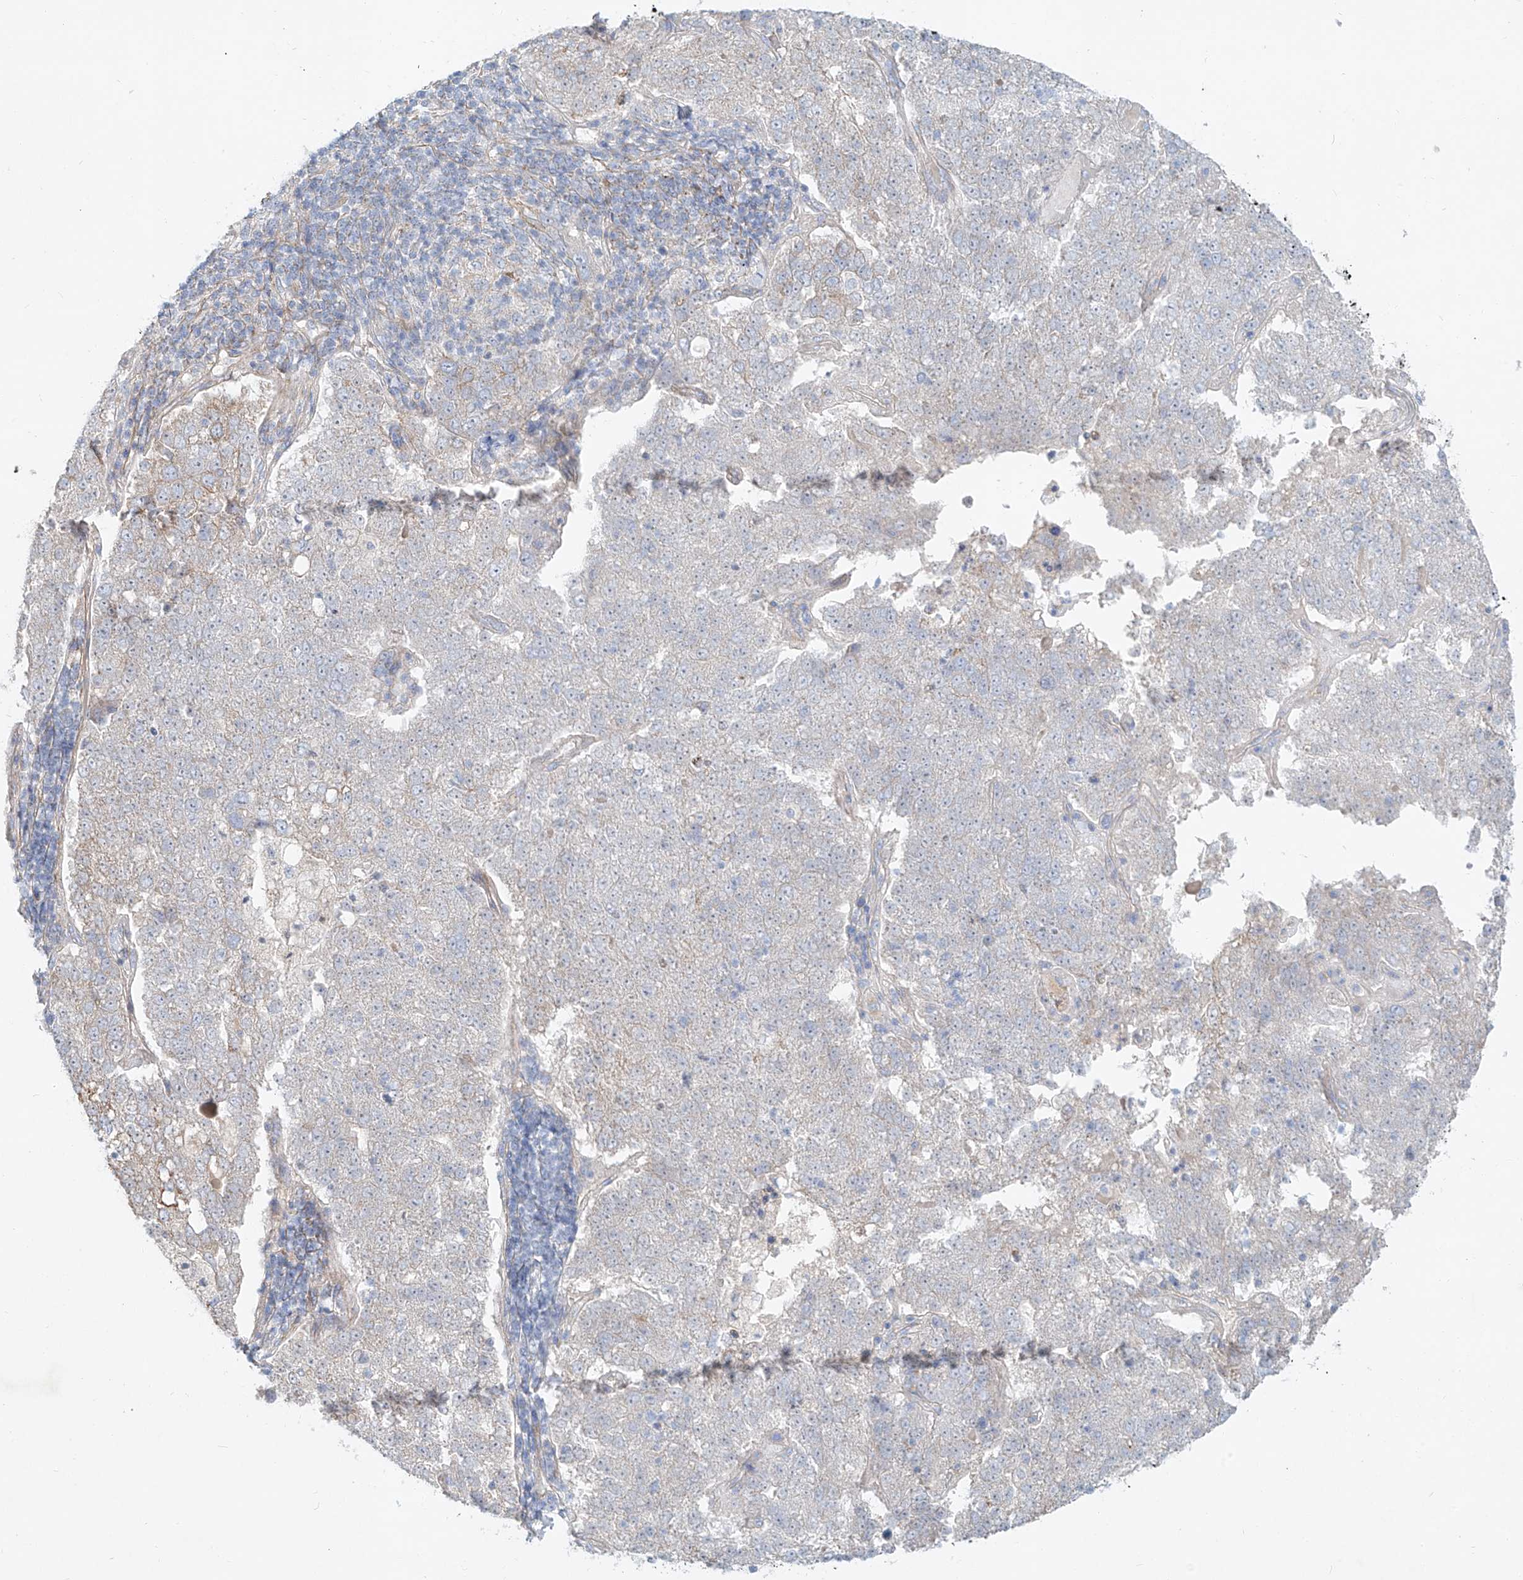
{"staining": {"intensity": "weak", "quantity": "<25%", "location": "cytoplasmic/membranous"}, "tissue": "pancreatic cancer", "cell_type": "Tumor cells", "image_type": "cancer", "snomed": [{"axis": "morphology", "description": "Adenocarcinoma, NOS"}, {"axis": "topography", "description": "Pancreas"}], "caption": "IHC micrograph of neoplastic tissue: adenocarcinoma (pancreatic) stained with DAB displays no significant protein expression in tumor cells.", "gene": "AJM1", "patient": {"sex": "female", "age": 61}}